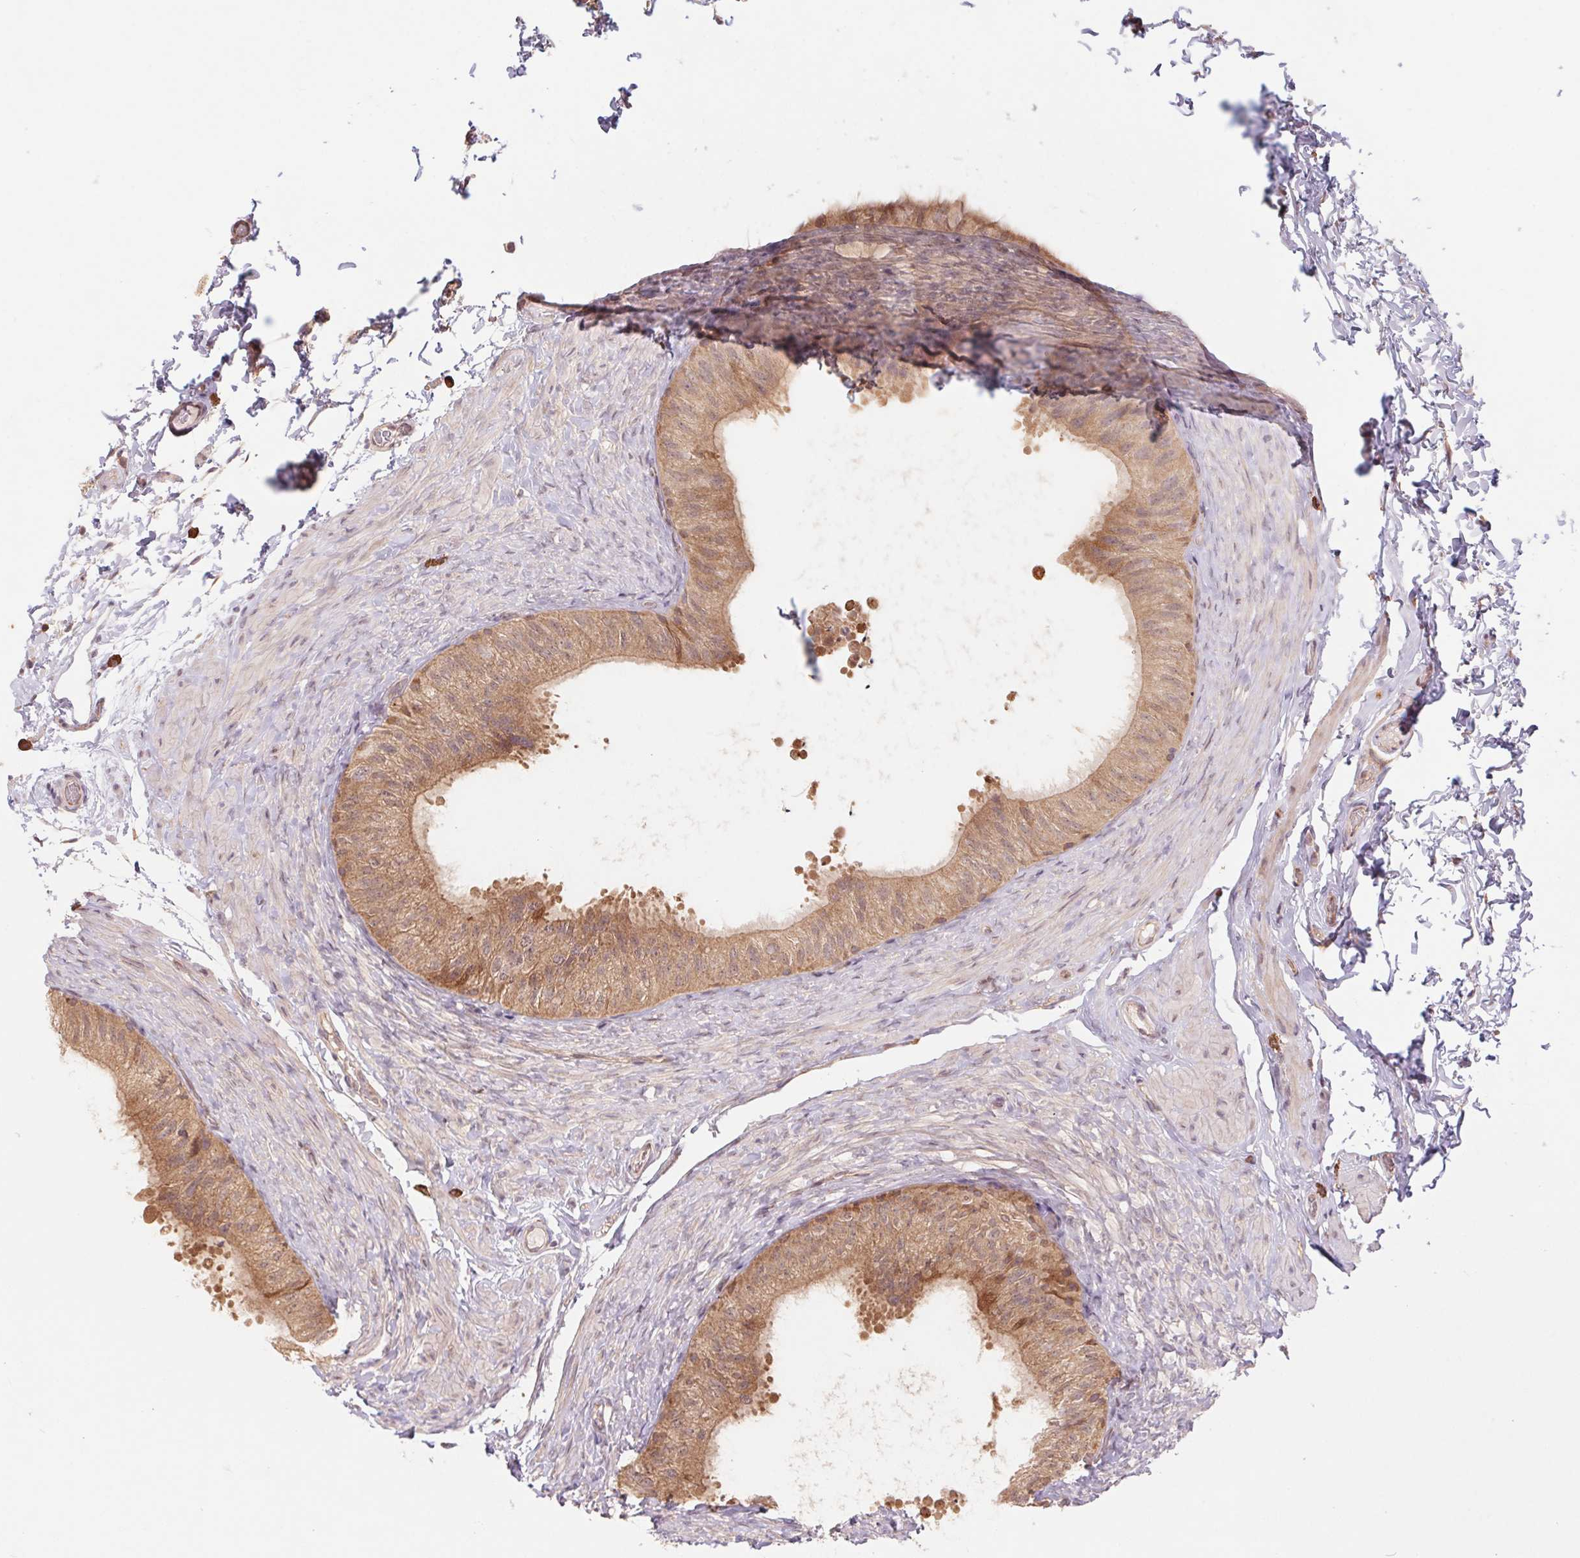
{"staining": {"intensity": "moderate", "quantity": ">75%", "location": "cytoplasmic/membranous"}, "tissue": "epididymis", "cell_type": "Glandular cells", "image_type": "normal", "snomed": [{"axis": "morphology", "description": "Normal tissue, NOS"}, {"axis": "topography", "description": "Epididymis, spermatic cord, NOS"}, {"axis": "topography", "description": "Epididymis"}], "caption": "Moderate cytoplasmic/membranous positivity for a protein is identified in about >75% of glandular cells of normal epididymis using immunohistochemistry.", "gene": "RRM1", "patient": {"sex": "male", "age": 31}}